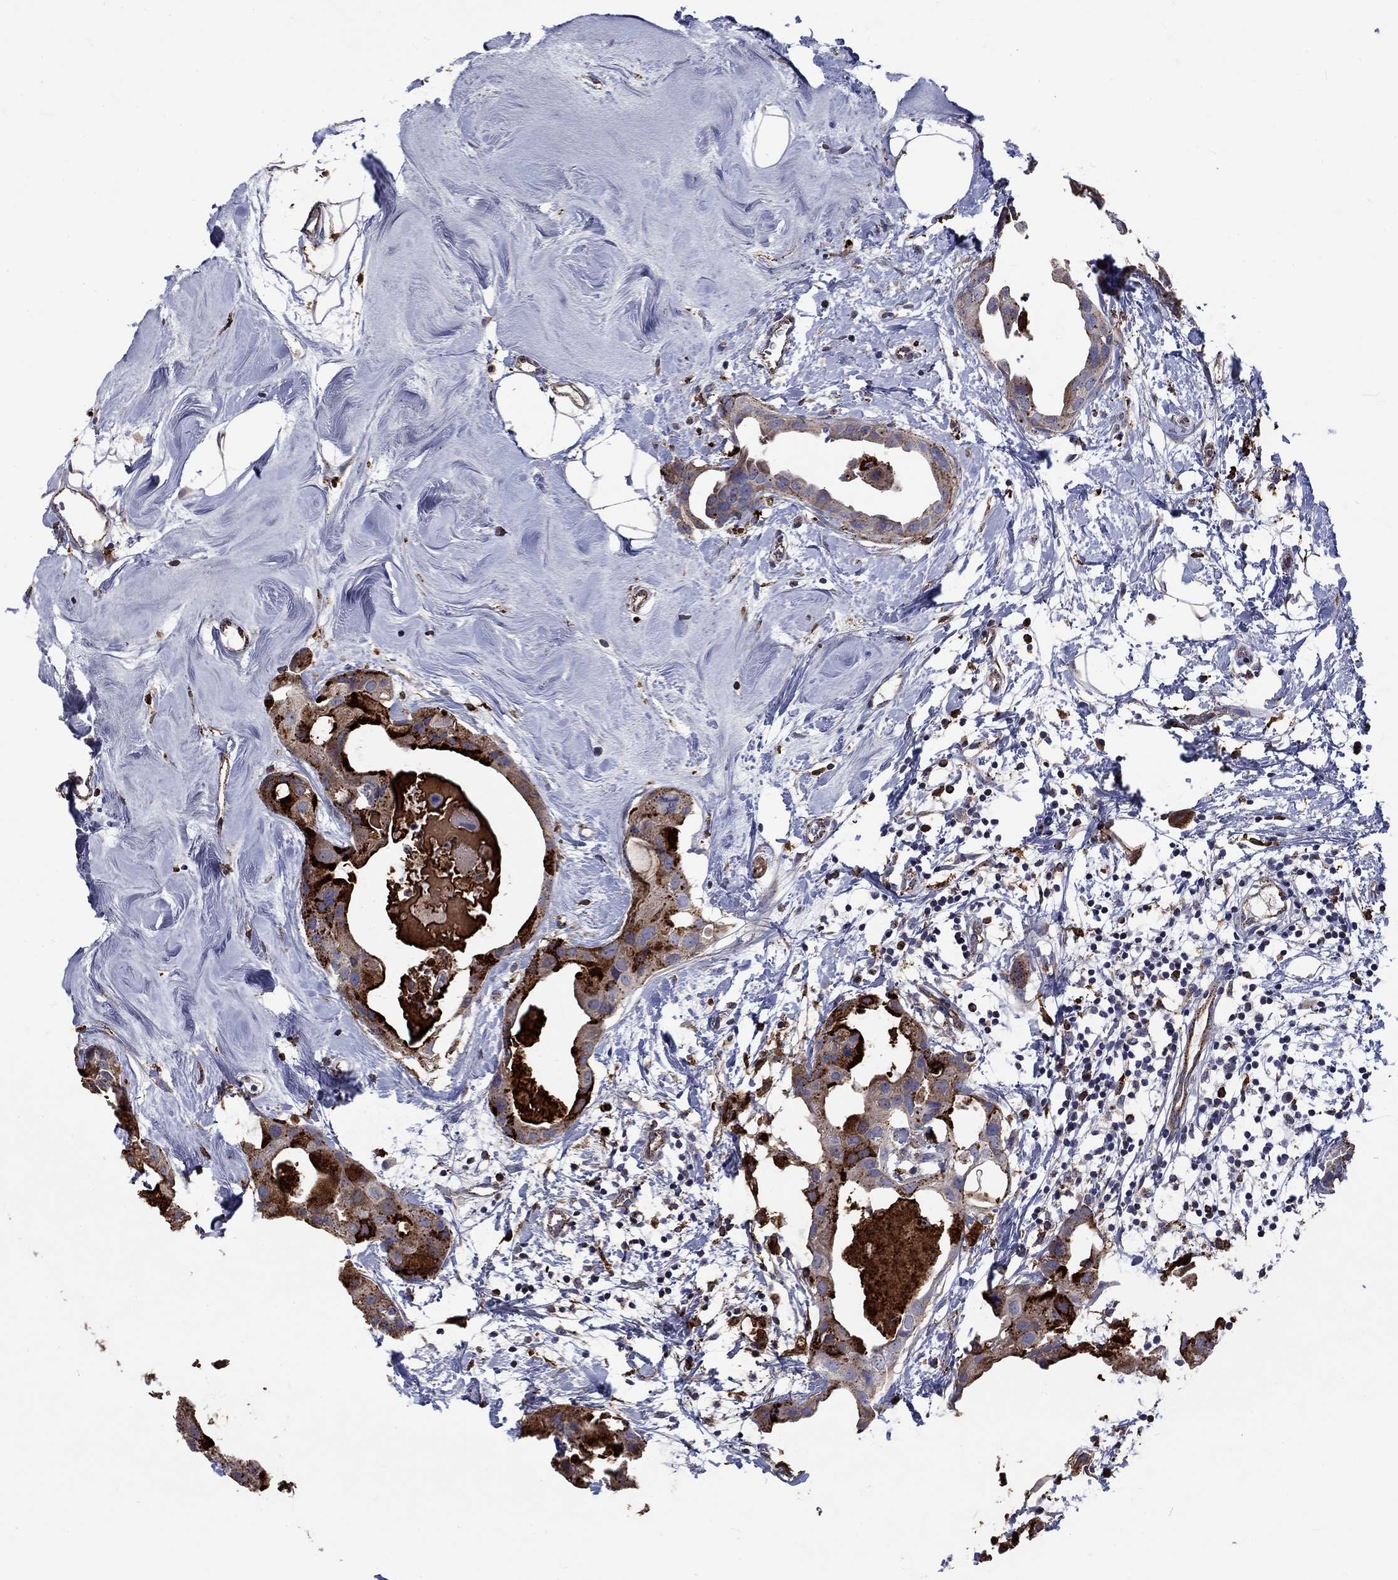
{"staining": {"intensity": "strong", "quantity": ">75%", "location": "cytoplasmic/membranous"}, "tissue": "breast cancer", "cell_type": "Tumor cells", "image_type": "cancer", "snomed": [{"axis": "morphology", "description": "Normal tissue, NOS"}, {"axis": "morphology", "description": "Duct carcinoma"}, {"axis": "topography", "description": "Breast"}], "caption": "The image displays immunohistochemical staining of breast cancer. There is strong cytoplasmic/membranous staining is seen in about >75% of tumor cells. (IHC, brightfield microscopy, high magnification).", "gene": "CTSB", "patient": {"sex": "female", "age": 40}}